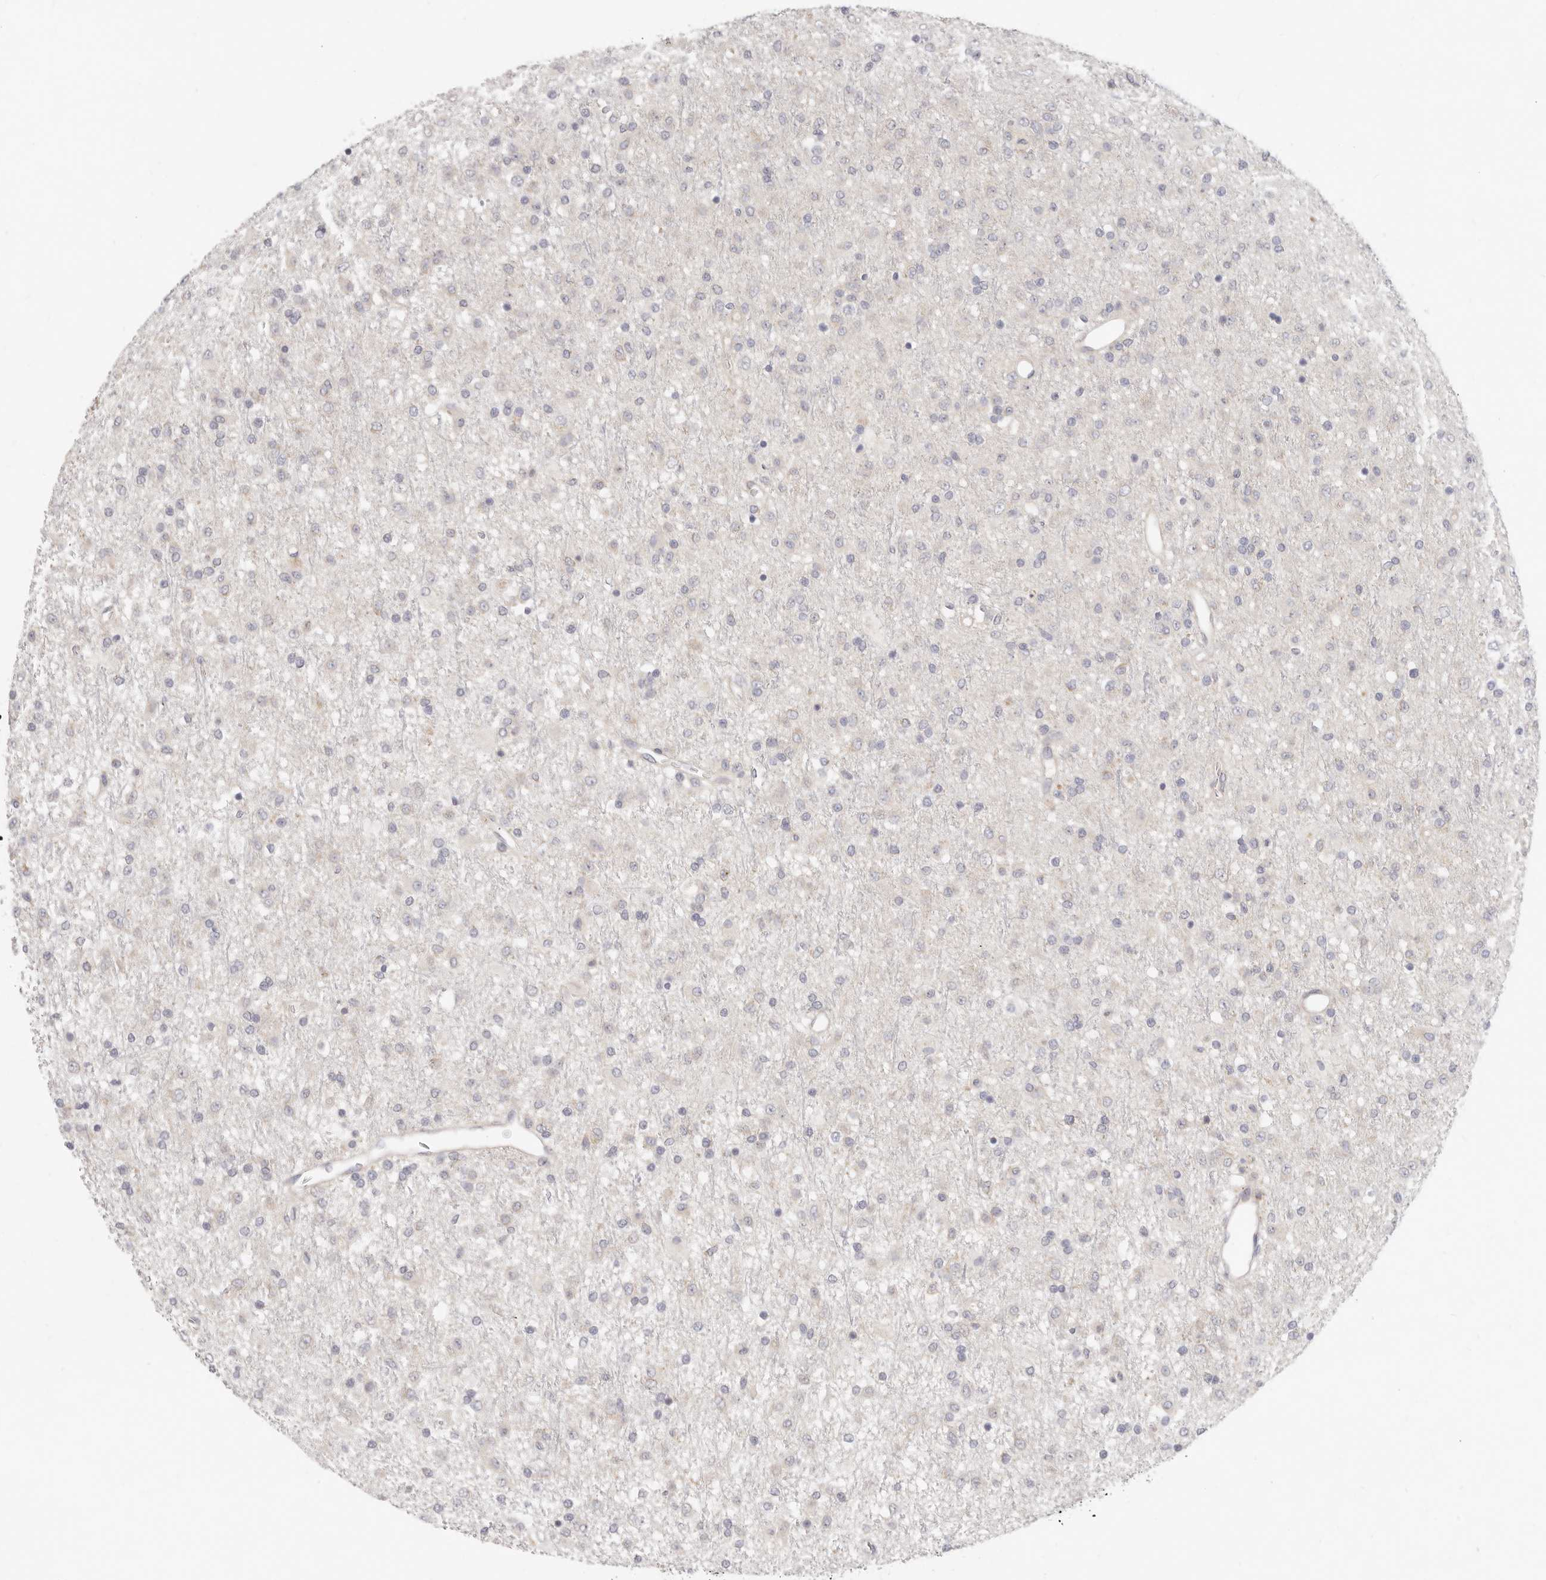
{"staining": {"intensity": "negative", "quantity": "none", "location": "none"}, "tissue": "glioma", "cell_type": "Tumor cells", "image_type": "cancer", "snomed": [{"axis": "morphology", "description": "Glioma, malignant, Low grade"}, {"axis": "topography", "description": "Brain"}], "caption": "Tumor cells show no significant protein staining in malignant glioma (low-grade). The staining was performed using DAB to visualize the protein expression in brown, while the nuclei were stained in blue with hematoxylin (Magnification: 20x).", "gene": "TFB2M", "patient": {"sex": "male", "age": 65}}